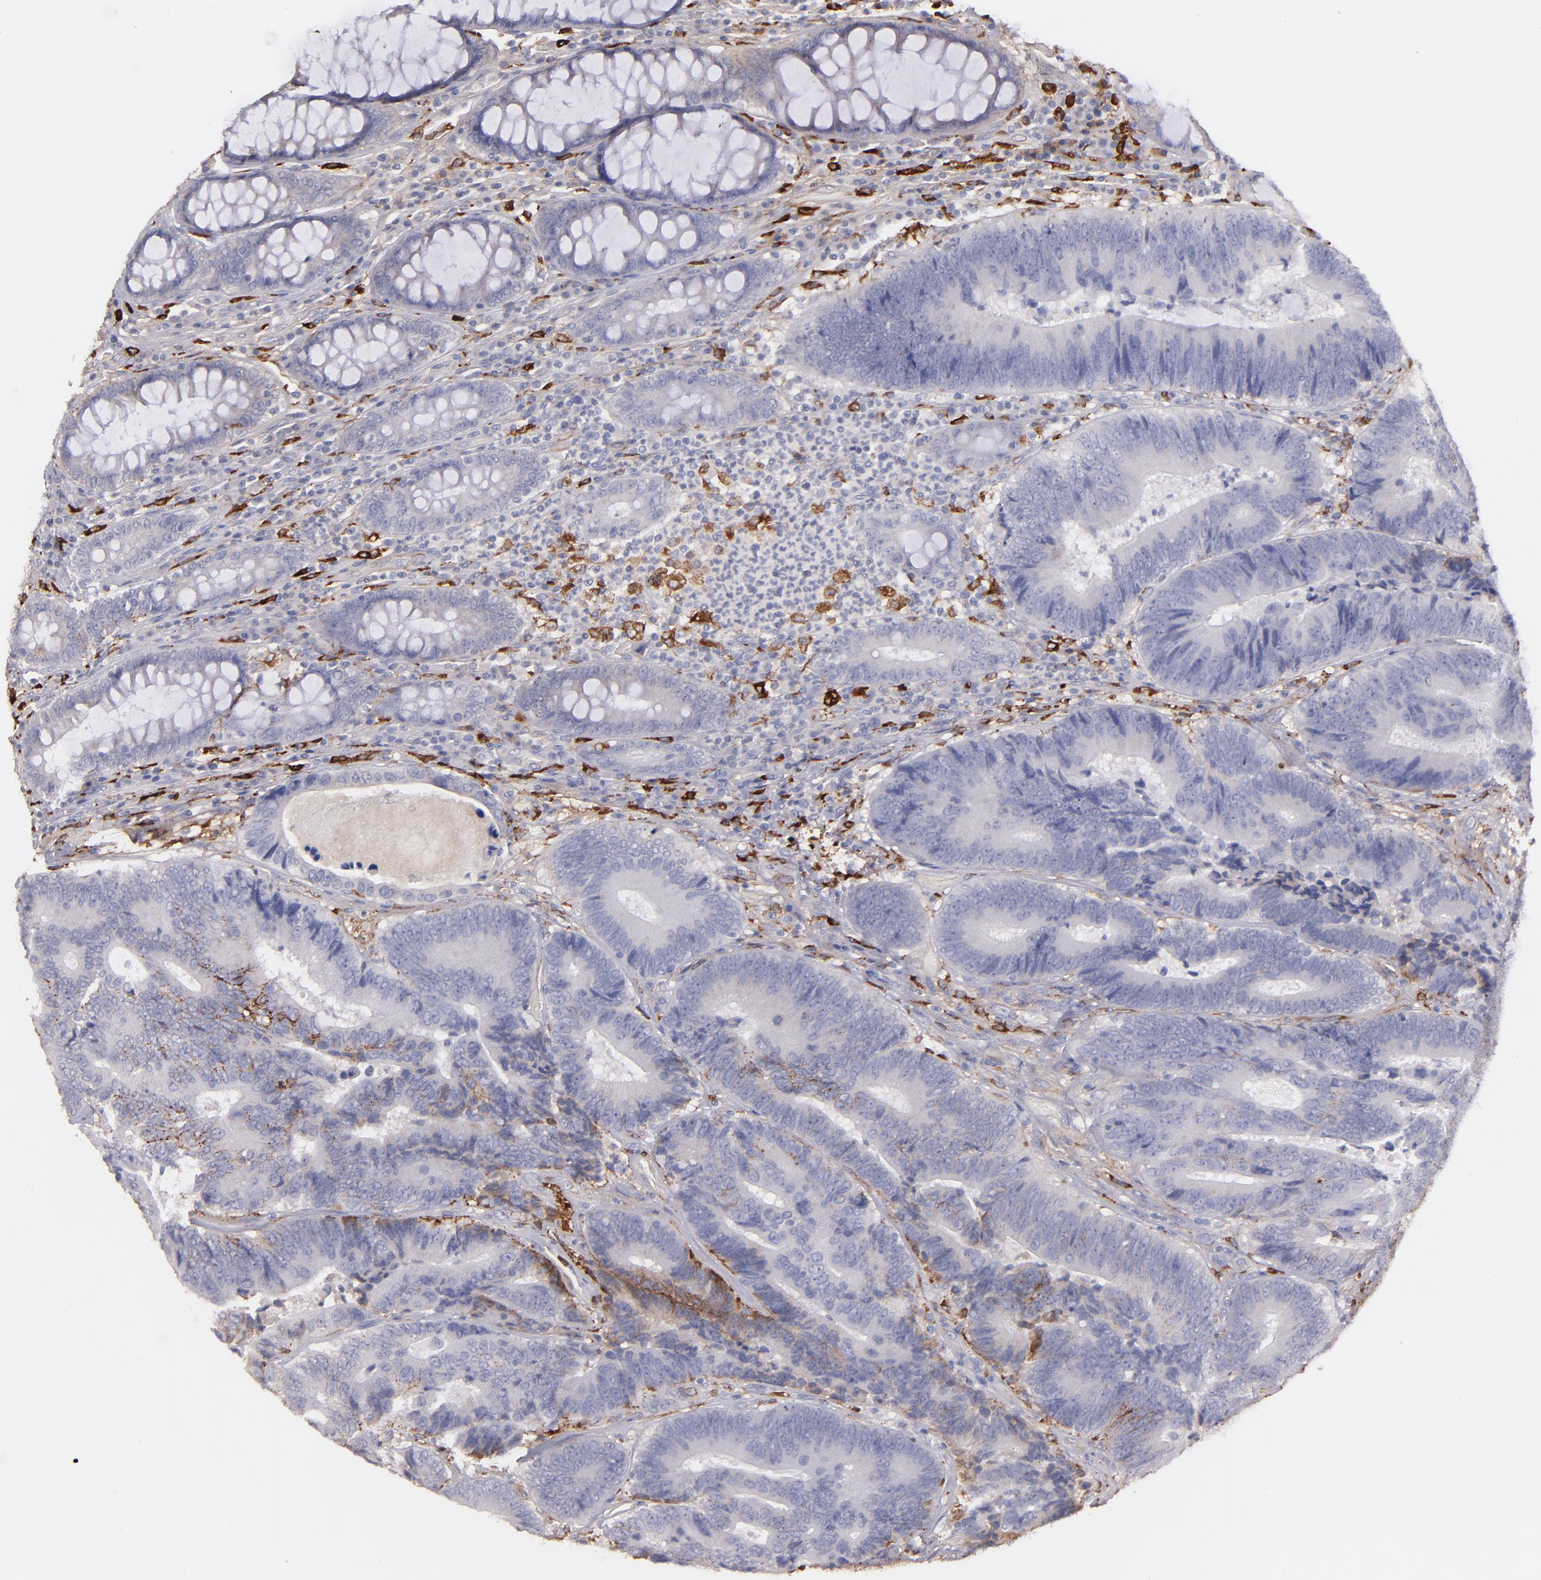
{"staining": {"intensity": "weak", "quantity": "<25%", "location": "cytoplasmic/membranous"}, "tissue": "colorectal cancer", "cell_type": "Tumor cells", "image_type": "cancer", "snomed": [{"axis": "morphology", "description": "Normal tissue, NOS"}, {"axis": "morphology", "description": "Adenocarcinoma, NOS"}, {"axis": "topography", "description": "Colon"}], "caption": "The photomicrograph displays no staining of tumor cells in colorectal adenocarcinoma.", "gene": "C1QA", "patient": {"sex": "female", "age": 78}}